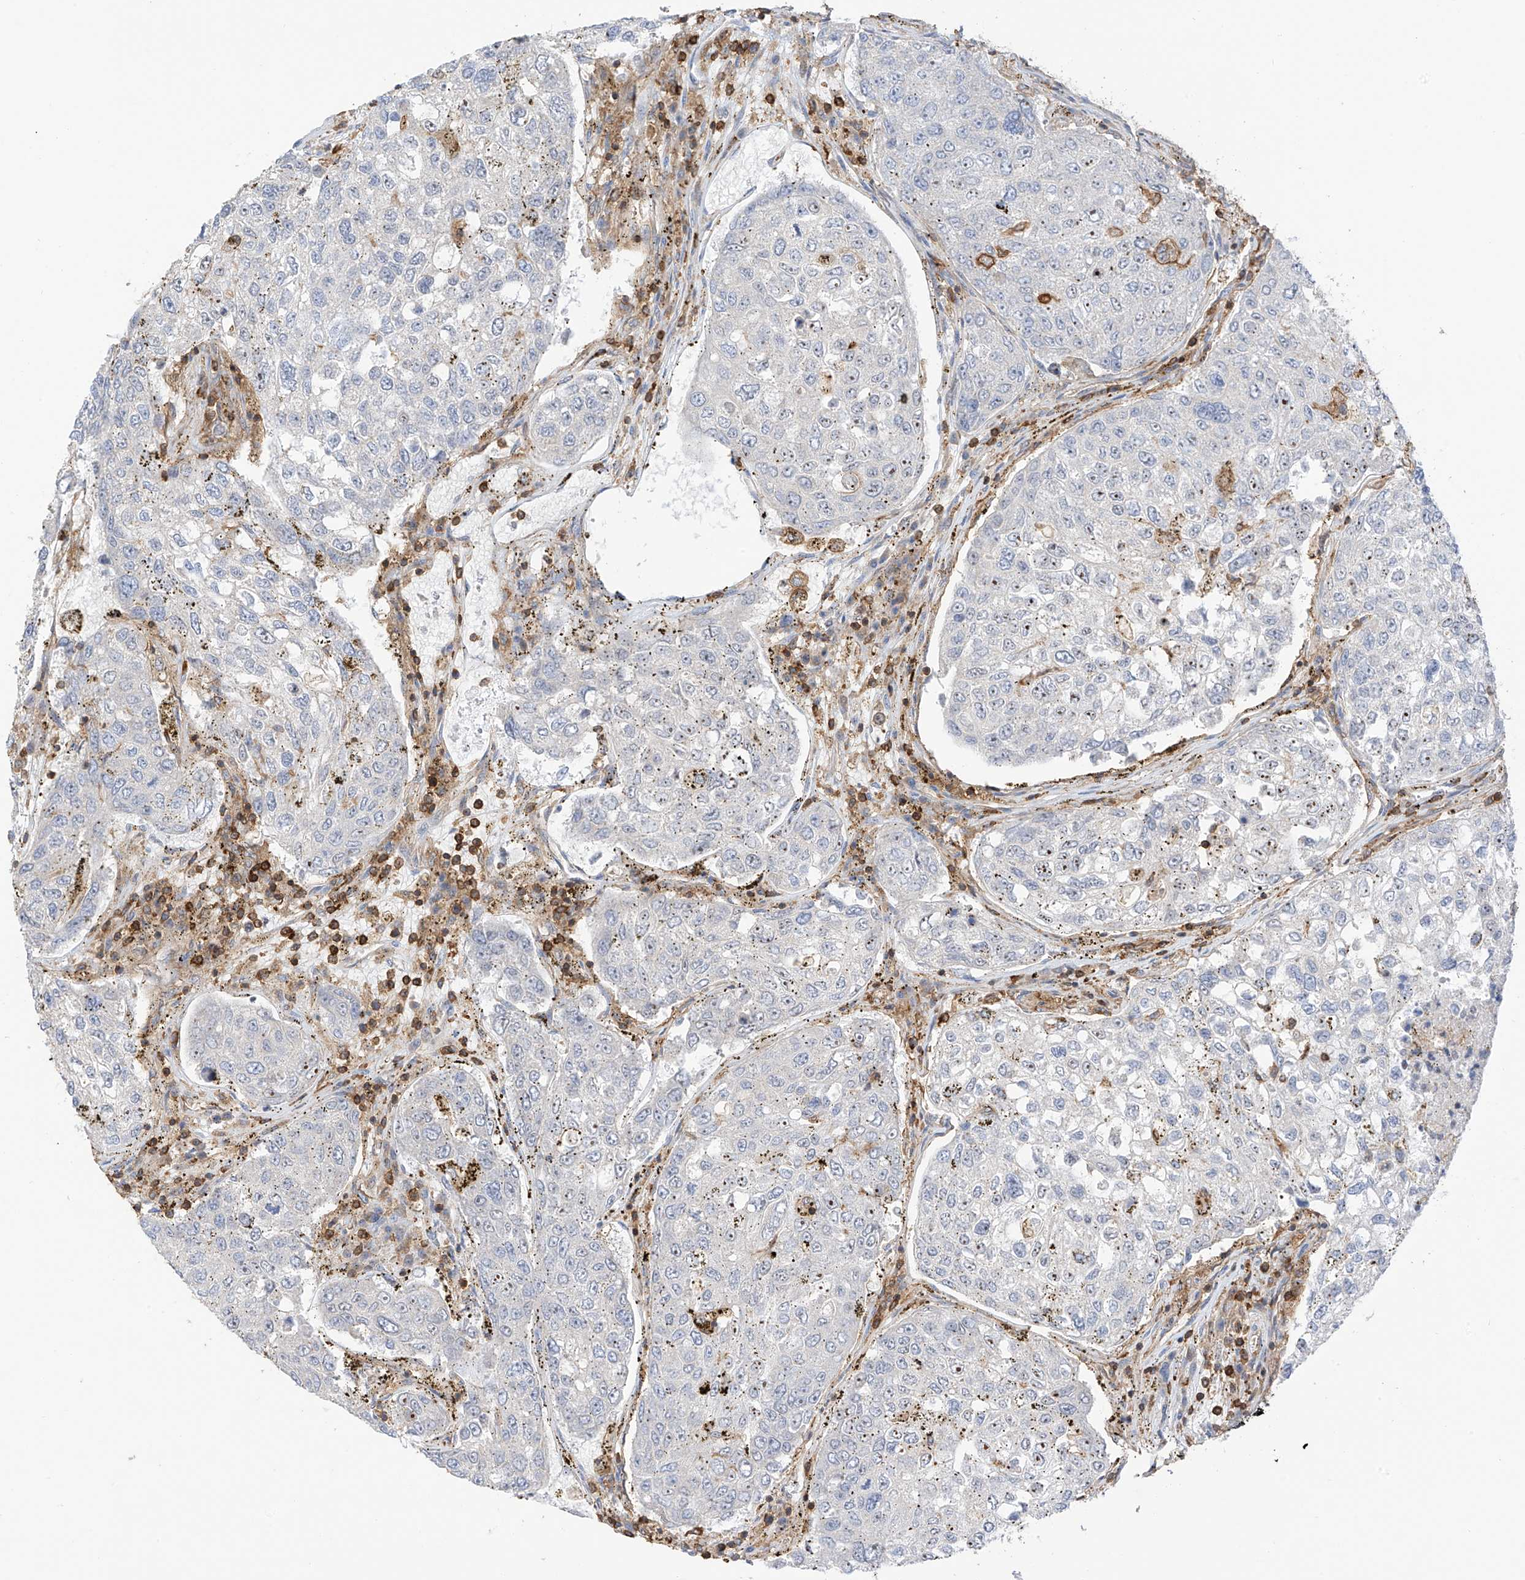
{"staining": {"intensity": "negative", "quantity": "none", "location": "none"}, "tissue": "urothelial cancer", "cell_type": "Tumor cells", "image_type": "cancer", "snomed": [{"axis": "morphology", "description": "Urothelial carcinoma, High grade"}, {"axis": "topography", "description": "Lymph node"}, {"axis": "topography", "description": "Urinary bladder"}], "caption": "High magnification brightfield microscopy of high-grade urothelial carcinoma stained with DAB (brown) and counterstained with hematoxylin (blue): tumor cells show no significant positivity.", "gene": "ARHGAP25", "patient": {"sex": "male", "age": 51}}